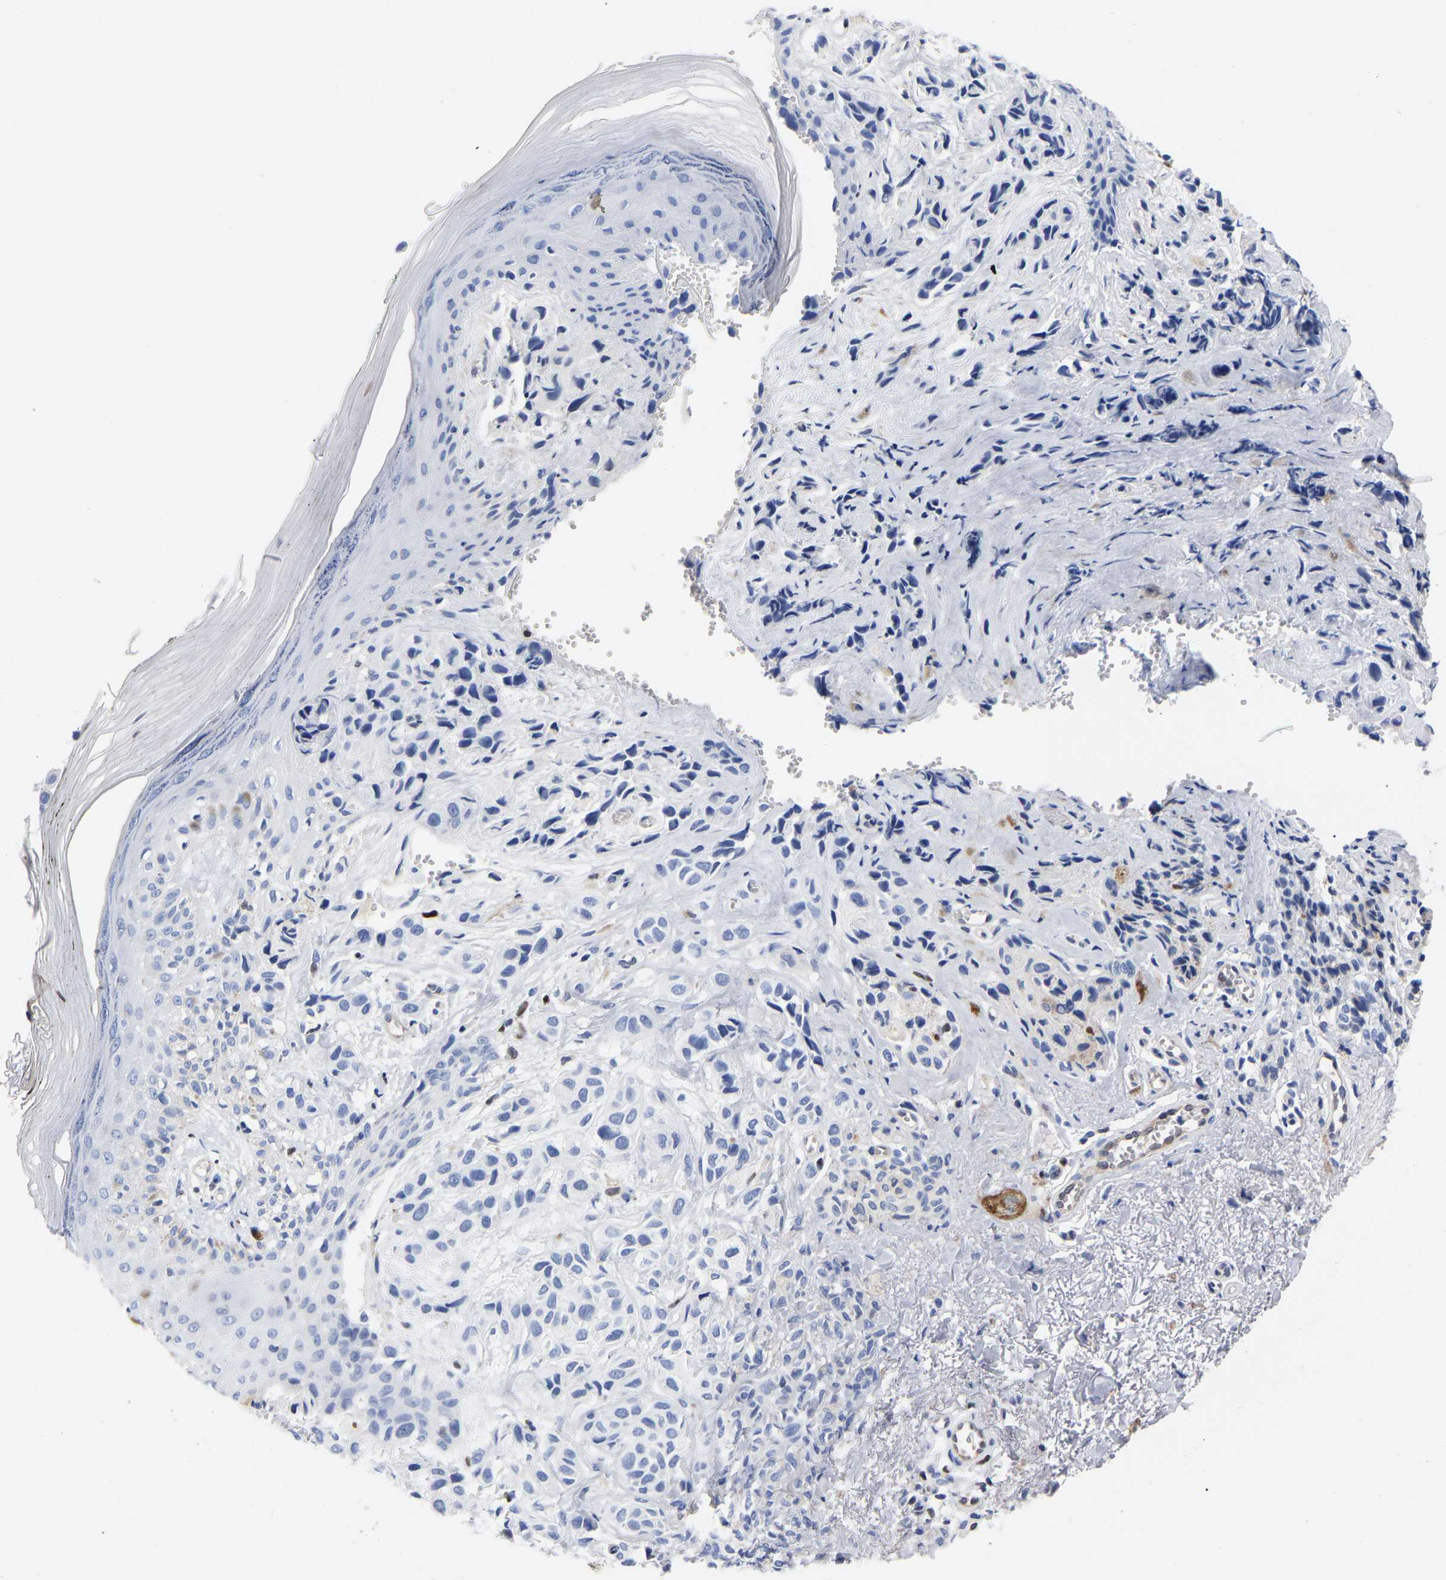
{"staining": {"intensity": "negative", "quantity": "none", "location": "none"}, "tissue": "melanoma", "cell_type": "Tumor cells", "image_type": "cancer", "snomed": [{"axis": "morphology", "description": "Malignant melanoma, NOS"}, {"axis": "topography", "description": "Skin"}], "caption": "IHC of human melanoma displays no staining in tumor cells. (Stains: DAB immunohistochemistry with hematoxylin counter stain, Microscopy: brightfield microscopy at high magnification).", "gene": "GIMAP4", "patient": {"sex": "female", "age": 58}}